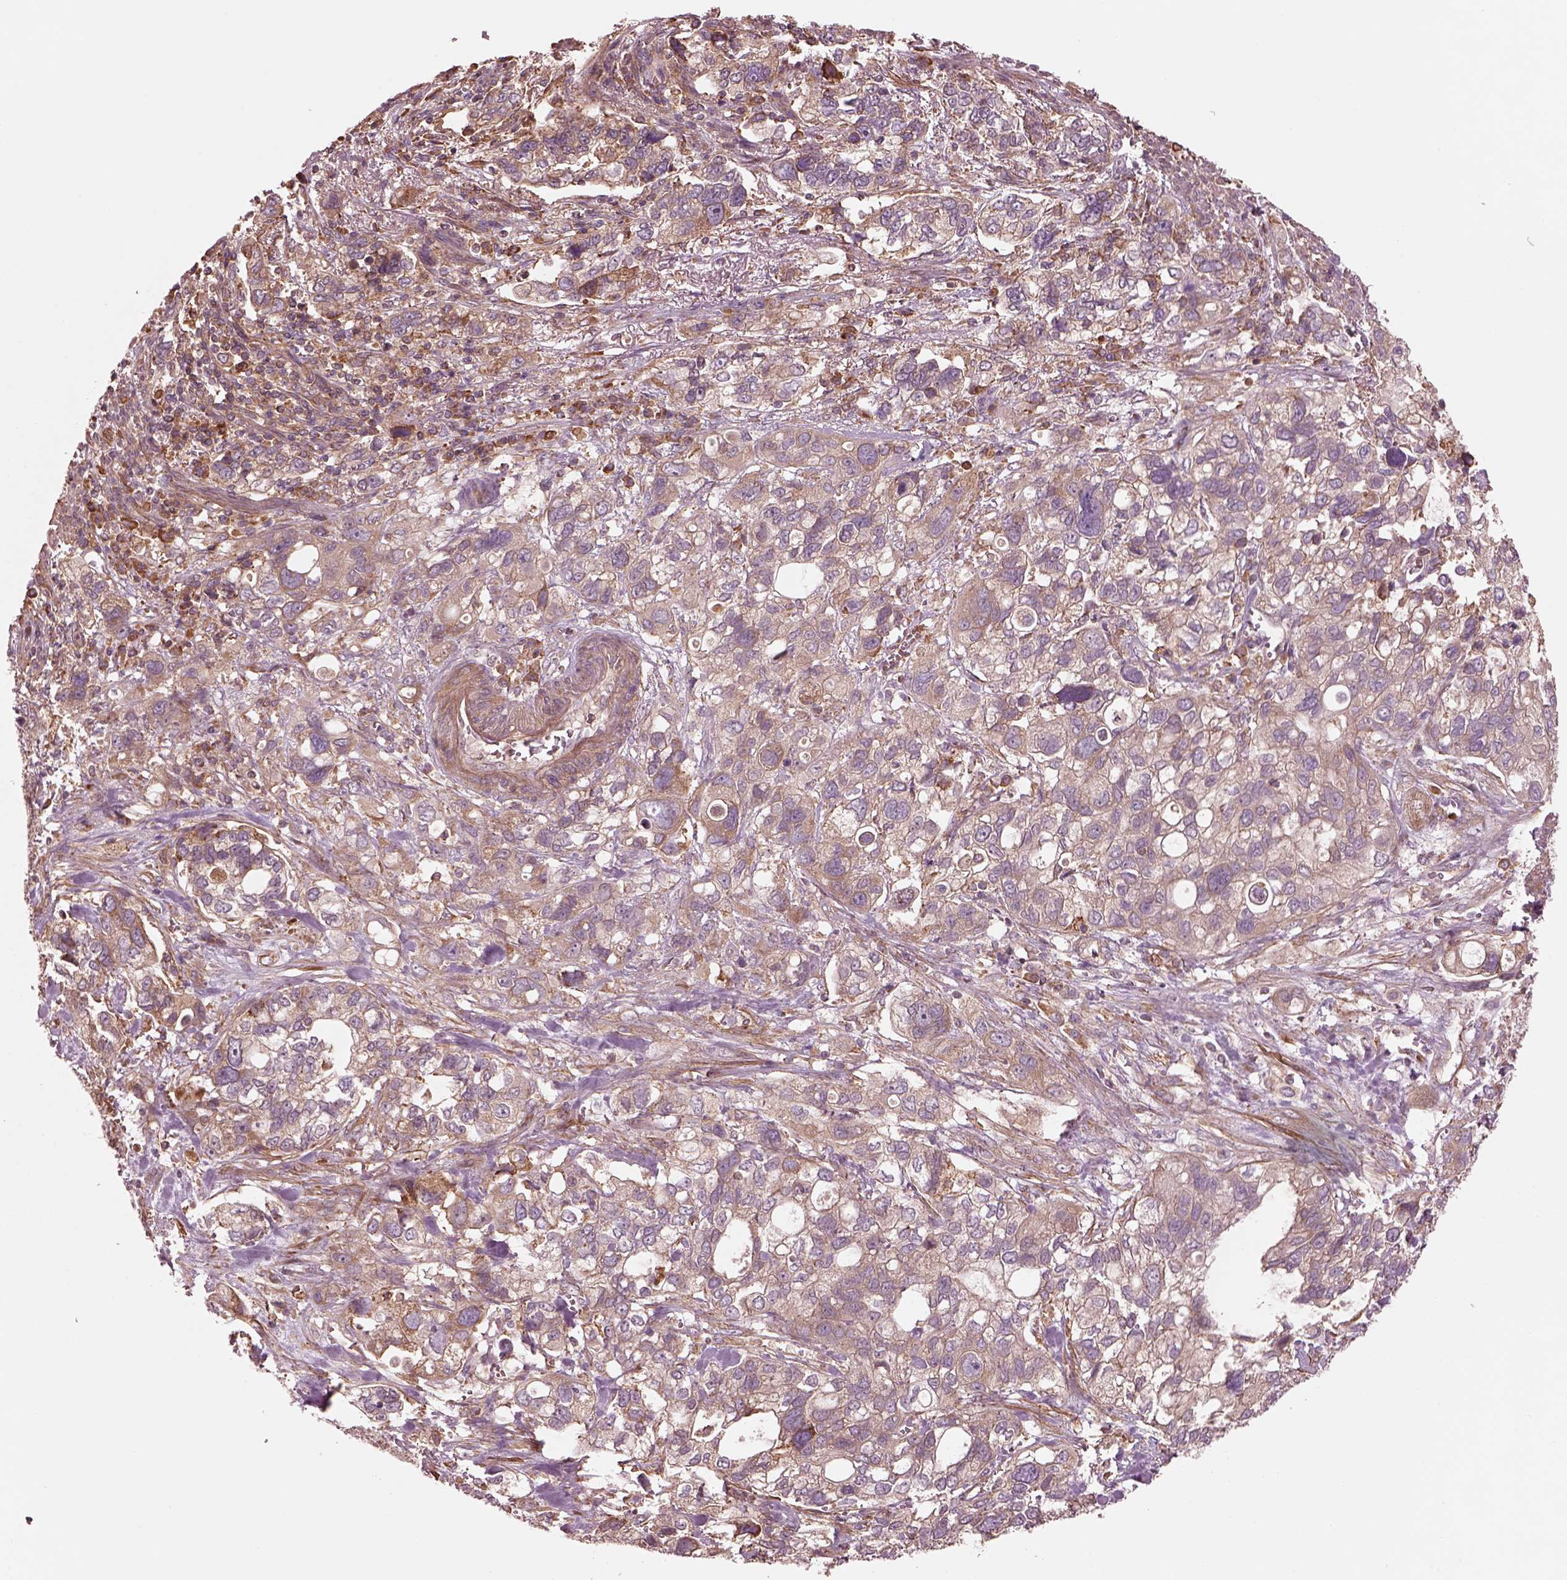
{"staining": {"intensity": "moderate", "quantity": "<25%", "location": "cytoplasmic/membranous"}, "tissue": "stomach cancer", "cell_type": "Tumor cells", "image_type": "cancer", "snomed": [{"axis": "morphology", "description": "Adenocarcinoma, NOS"}, {"axis": "topography", "description": "Stomach, upper"}], "caption": "Immunohistochemical staining of human stomach cancer (adenocarcinoma) exhibits low levels of moderate cytoplasmic/membranous protein staining in approximately <25% of tumor cells. (Stains: DAB in brown, nuclei in blue, Microscopy: brightfield microscopy at high magnification).", "gene": "ASCC2", "patient": {"sex": "female", "age": 81}}